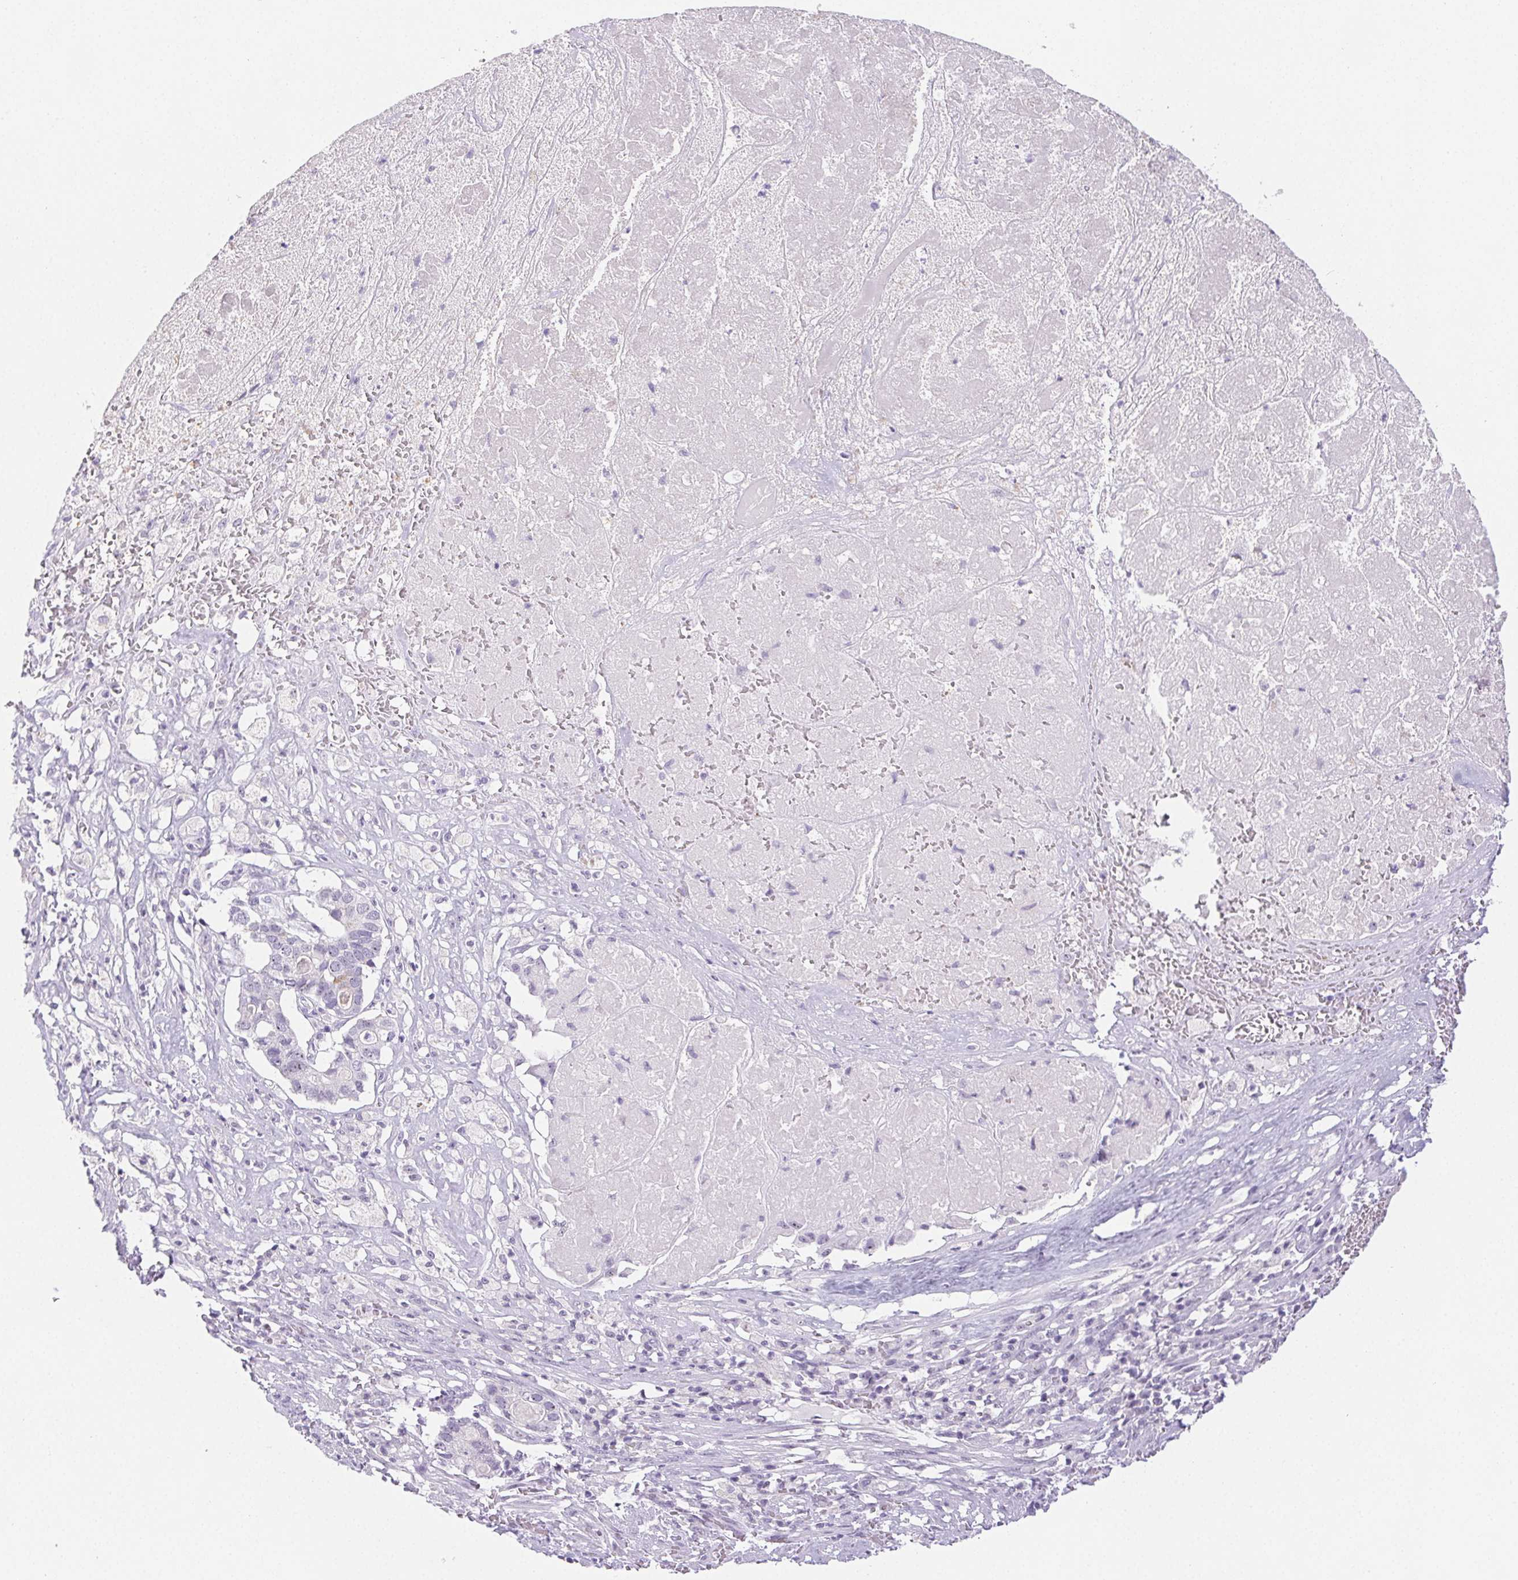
{"staining": {"intensity": "negative", "quantity": "none", "location": "none"}, "tissue": "pancreatic cancer", "cell_type": "Tumor cells", "image_type": "cancer", "snomed": [{"axis": "morphology", "description": "Adenocarcinoma, NOS"}, {"axis": "topography", "description": "Pancreas"}], "caption": "Adenocarcinoma (pancreatic) was stained to show a protein in brown. There is no significant staining in tumor cells.", "gene": "ST8SIA3", "patient": {"sex": "male", "age": 50}}